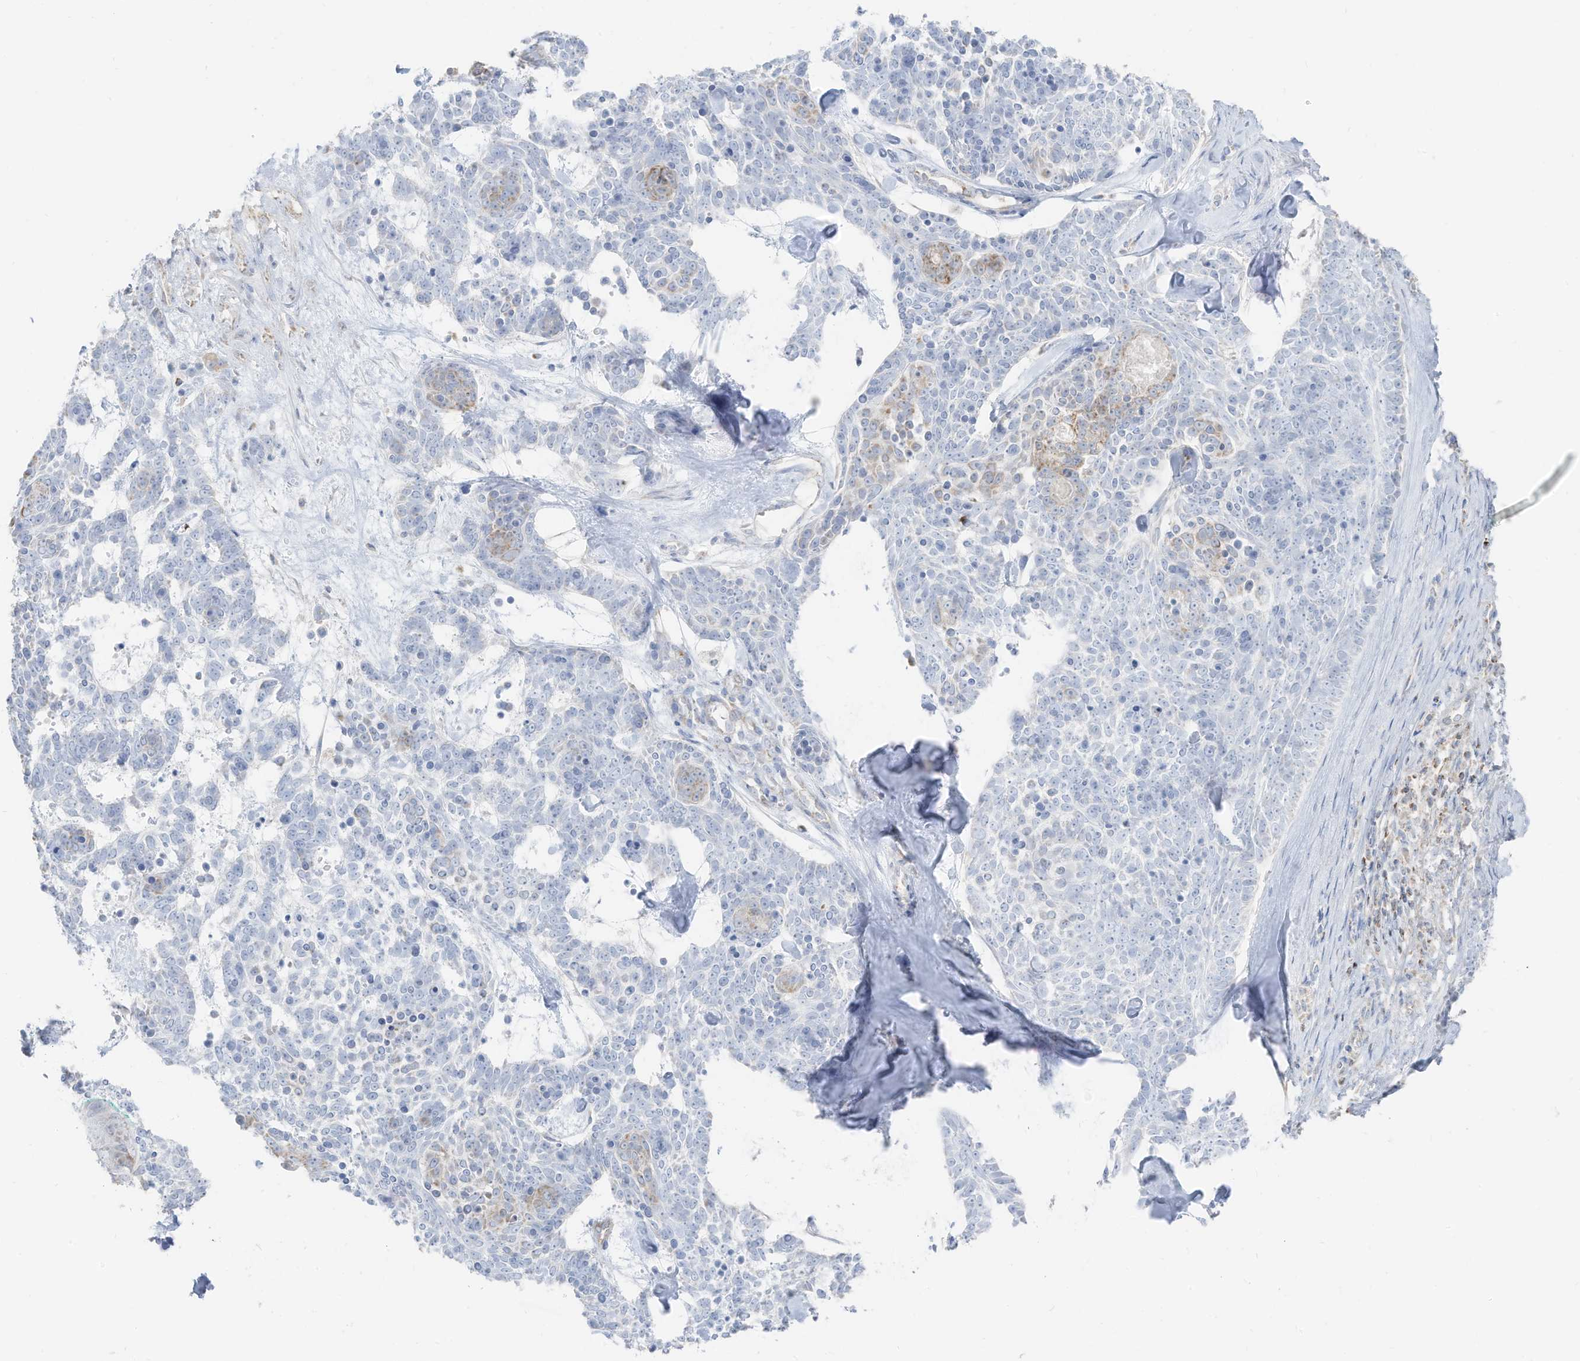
{"staining": {"intensity": "negative", "quantity": "none", "location": "none"}, "tissue": "skin cancer", "cell_type": "Tumor cells", "image_type": "cancer", "snomed": [{"axis": "morphology", "description": "Basal cell carcinoma"}, {"axis": "topography", "description": "Skin"}], "caption": "A photomicrograph of human skin cancer is negative for staining in tumor cells.", "gene": "ETHE1", "patient": {"sex": "female", "age": 81}}